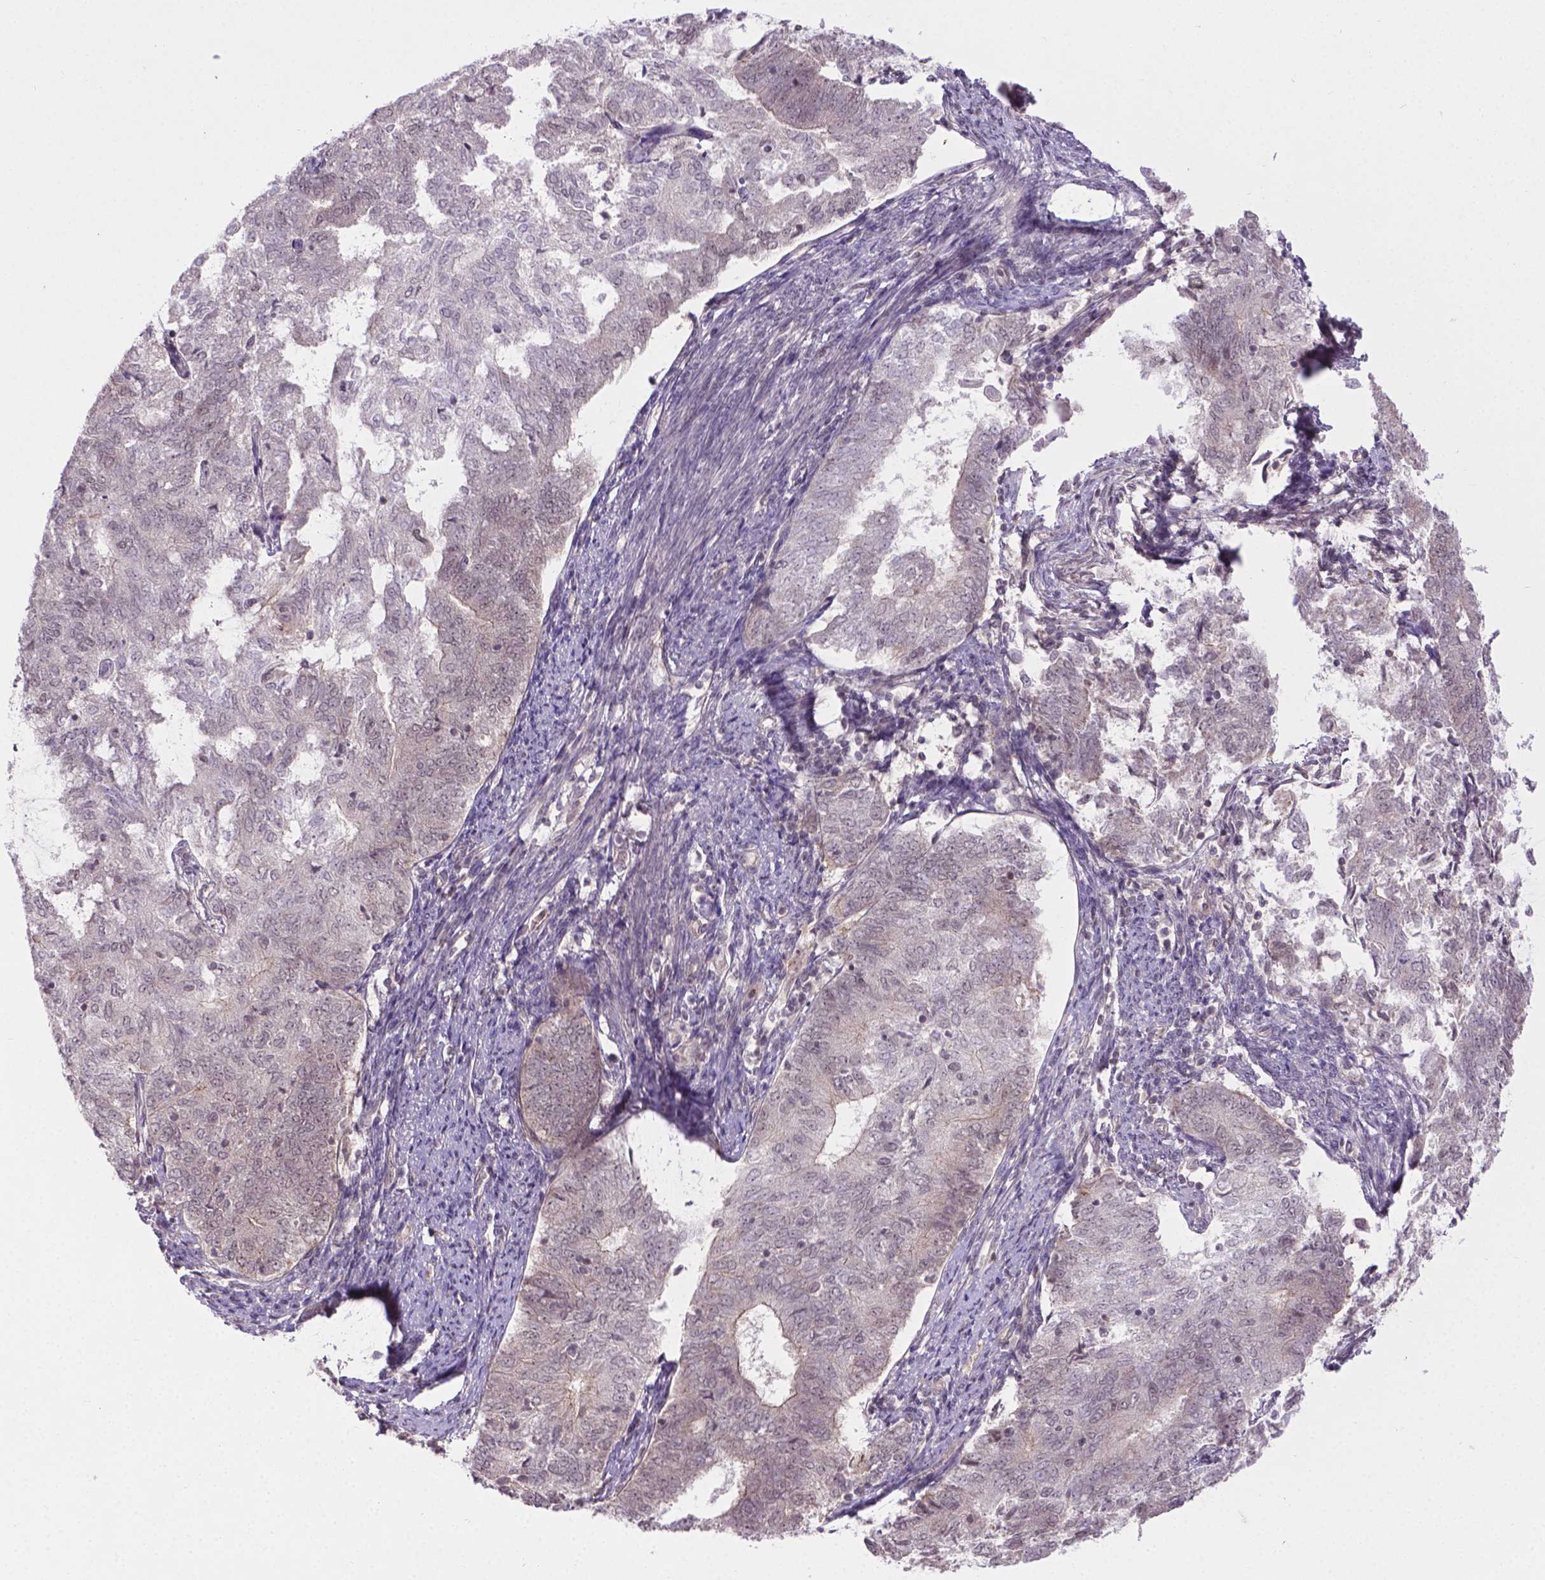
{"staining": {"intensity": "negative", "quantity": "none", "location": "none"}, "tissue": "endometrial cancer", "cell_type": "Tumor cells", "image_type": "cancer", "snomed": [{"axis": "morphology", "description": "Adenocarcinoma, NOS"}, {"axis": "topography", "description": "Endometrium"}], "caption": "Tumor cells show no significant protein positivity in endometrial adenocarcinoma. Brightfield microscopy of IHC stained with DAB (brown) and hematoxylin (blue), captured at high magnification.", "gene": "ANKRD54", "patient": {"sex": "female", "age": 65}}